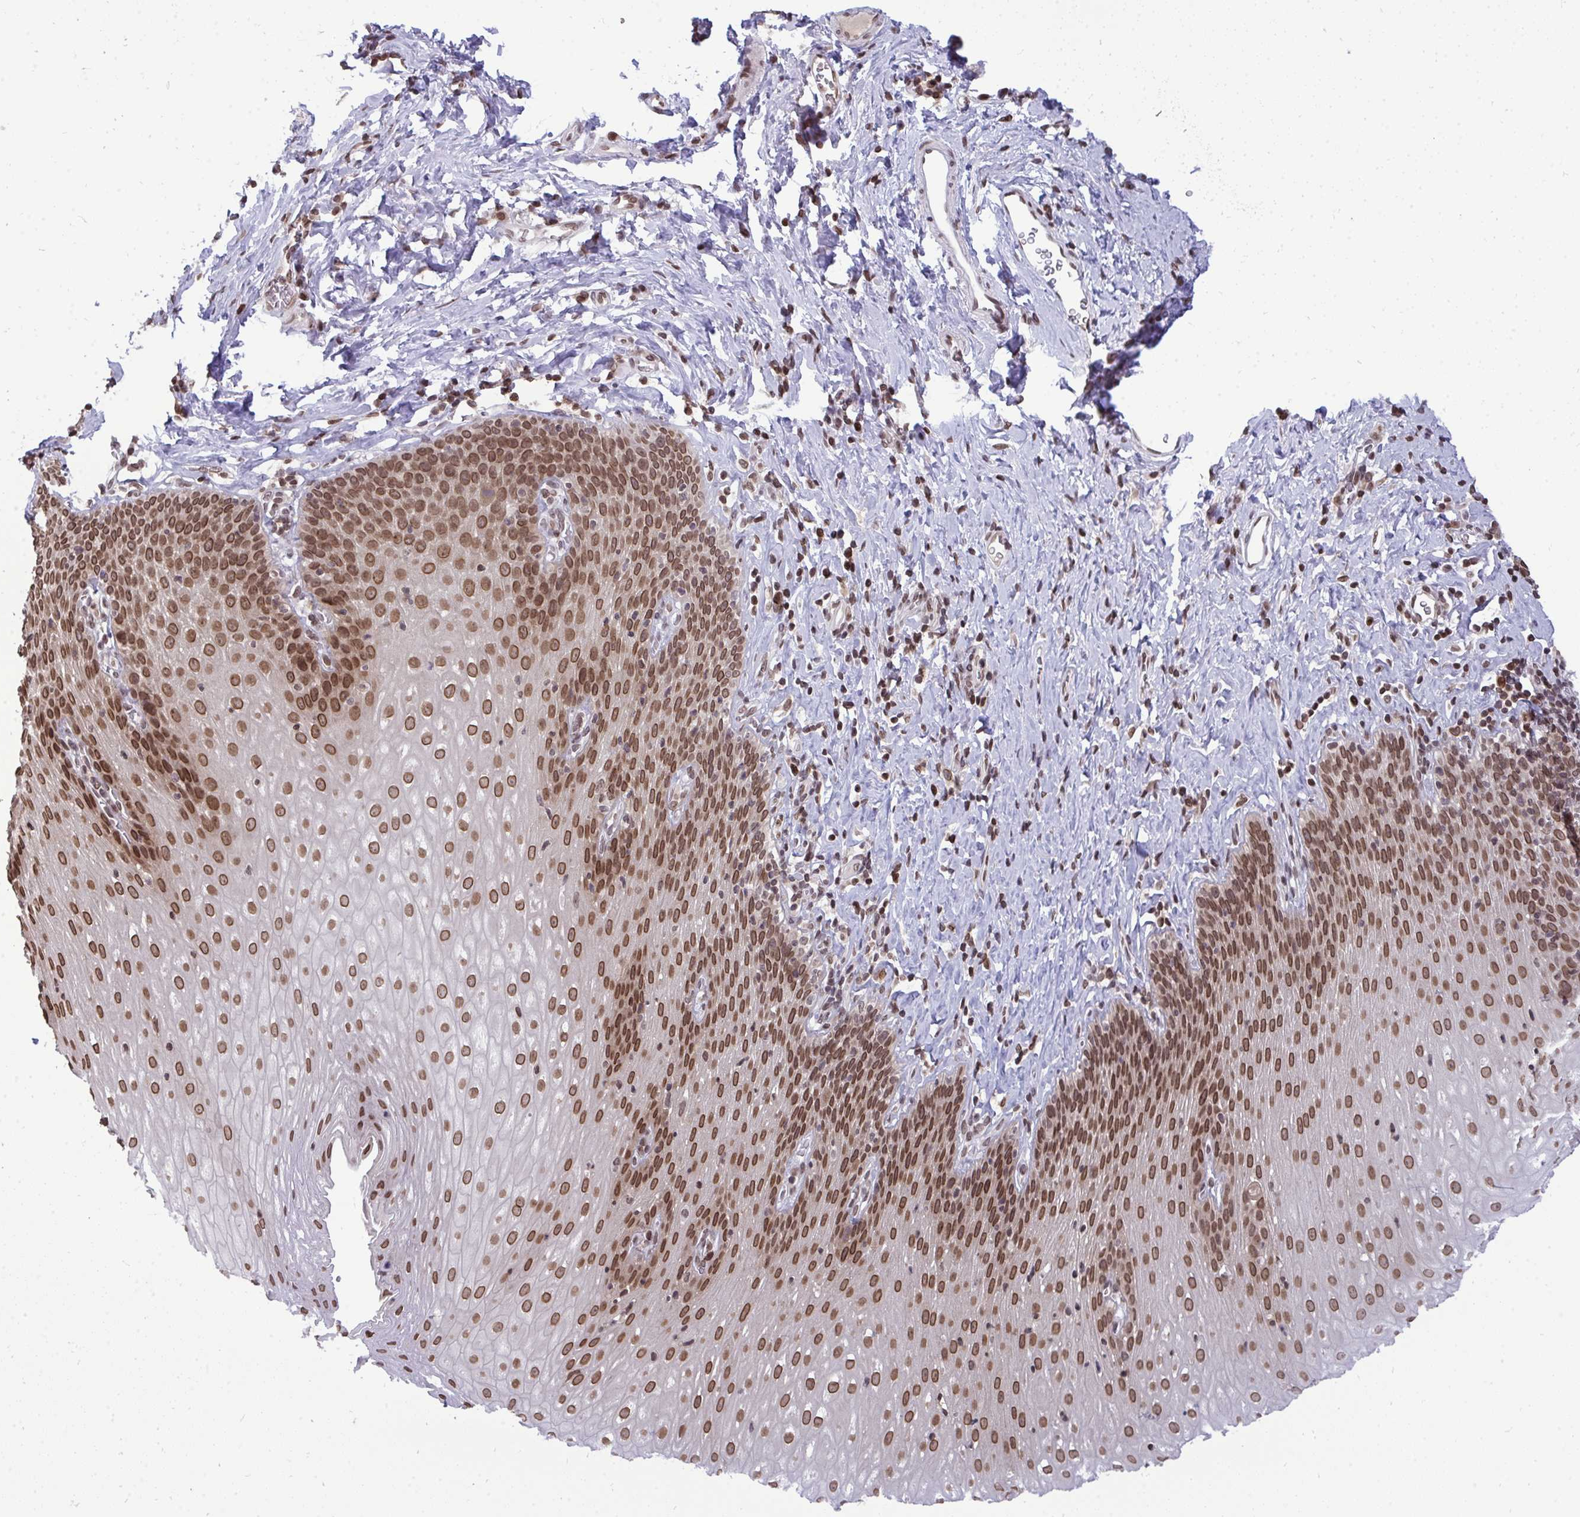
{"staining": {"intensity": "strong", "quantity": ">75%", "location": "nuclear"}, "tissue": "esophagus", "cell_type": "Squamous epithelial cells", "image_type": "normal", "snomed": [{"axis": "morphology", "description": "Normal tissue, NOS"}, {"axis": "topography", "description": "Esophagus"}], "caption": "Approximately >75% of squamous epithelial cells in normal human esophagus demonstrate strong nuclear protein positivity as visualized by brown immunohistochemical staining.", "gene": "JPT1", "patient": {"sex": "female", "age": 61}}